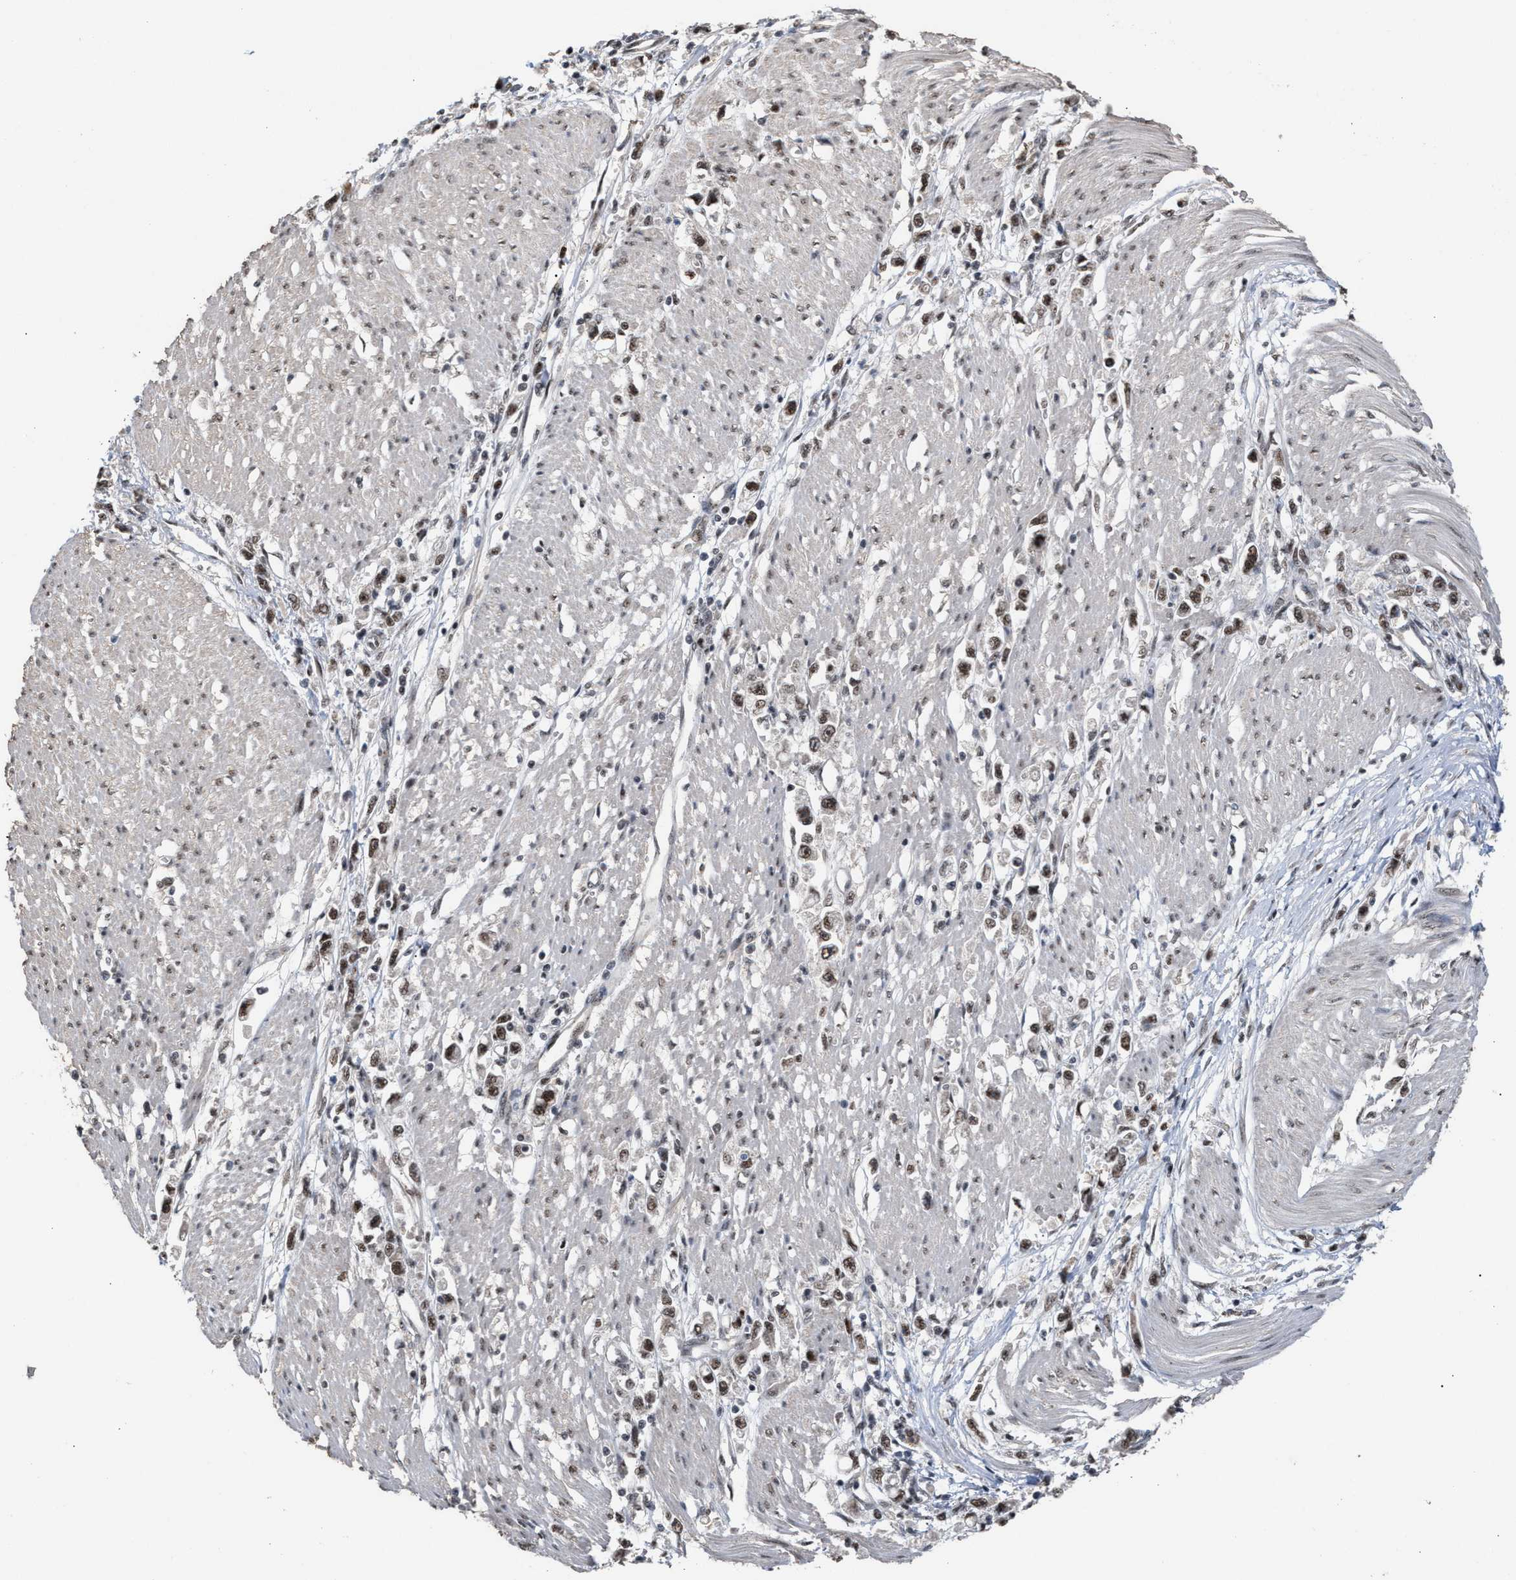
{"staining": {"intensity": "strong", "quantity": ">75%", "location": "nuclear"}, "tissue": "stomach cancer", "cell_type": "Tumor cells", "image_type": "cancer", "snomed": [{"axis": "morphology", "description": "Adenocarcinoma, NOS"}, {"axis": "topography", "description": "Stomach"}], "caption": "The immunohistochemical stain shows strong nuclear expression in tumor cells of stomach cancer (adenocarcinoma) tissue.", "gene": "EIF4A3", "patient": {"sex": "female", "age": 59}}